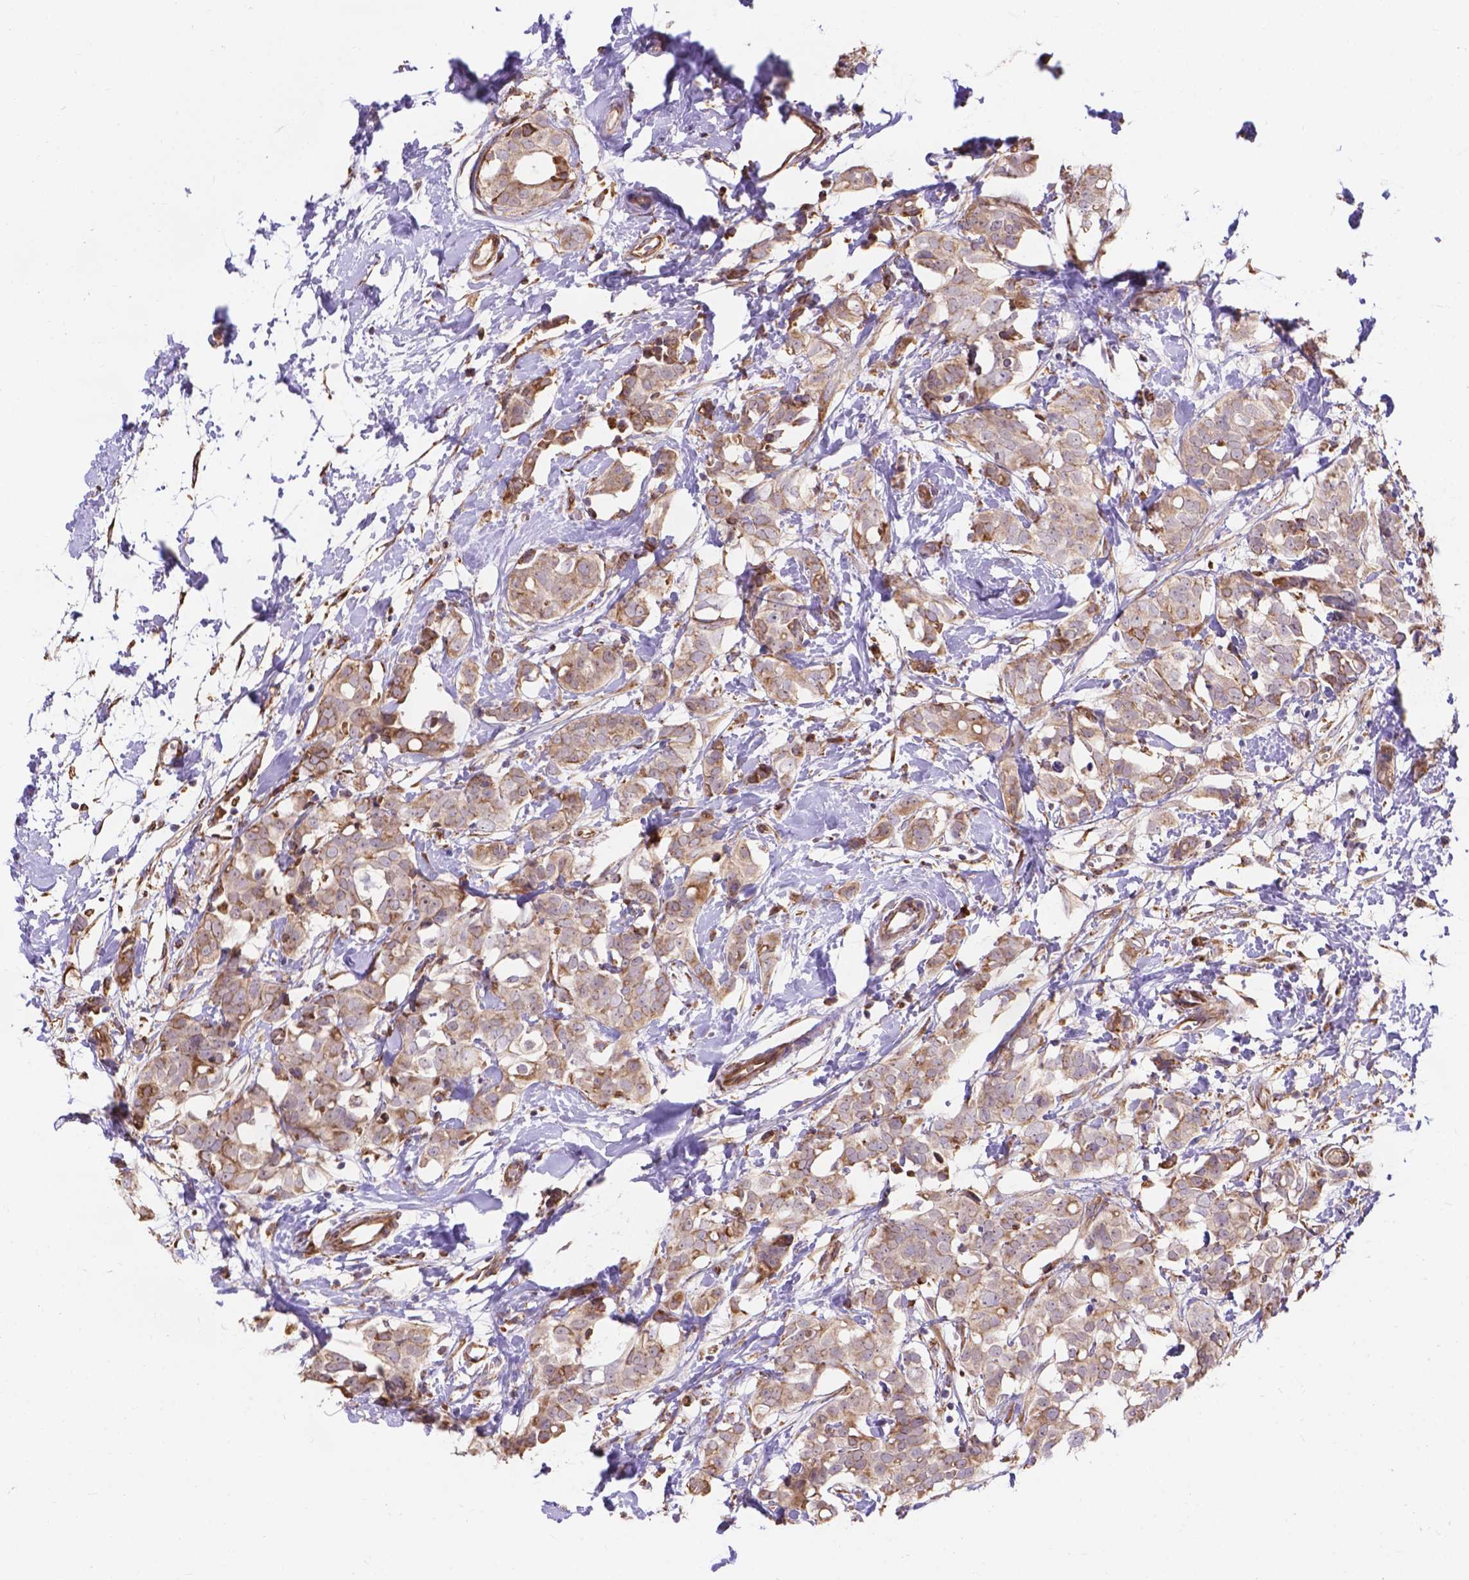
{"staining": {"intensity": "weak", "quantity": "25%-75%", "location": "cytoplasmic/membranous"}, "tissue": "breast cancer", "cell_type": "Tumor cells", "image_type": "cancer", "snomed": [{"axis": "morphology", "description": "Duct carcinoma"}, {"axis": "topography", "description": "Breast"}], "caption": "Protein staining by immunohistochemistry (IHC) shows weak cytoplasmic/membranous staining in approximately 25%-75% of tumor cells in infiltrating ductal carcinoma (breast).", "gene": "IPO11", "patient": {"sex": "female", "age": 40}}